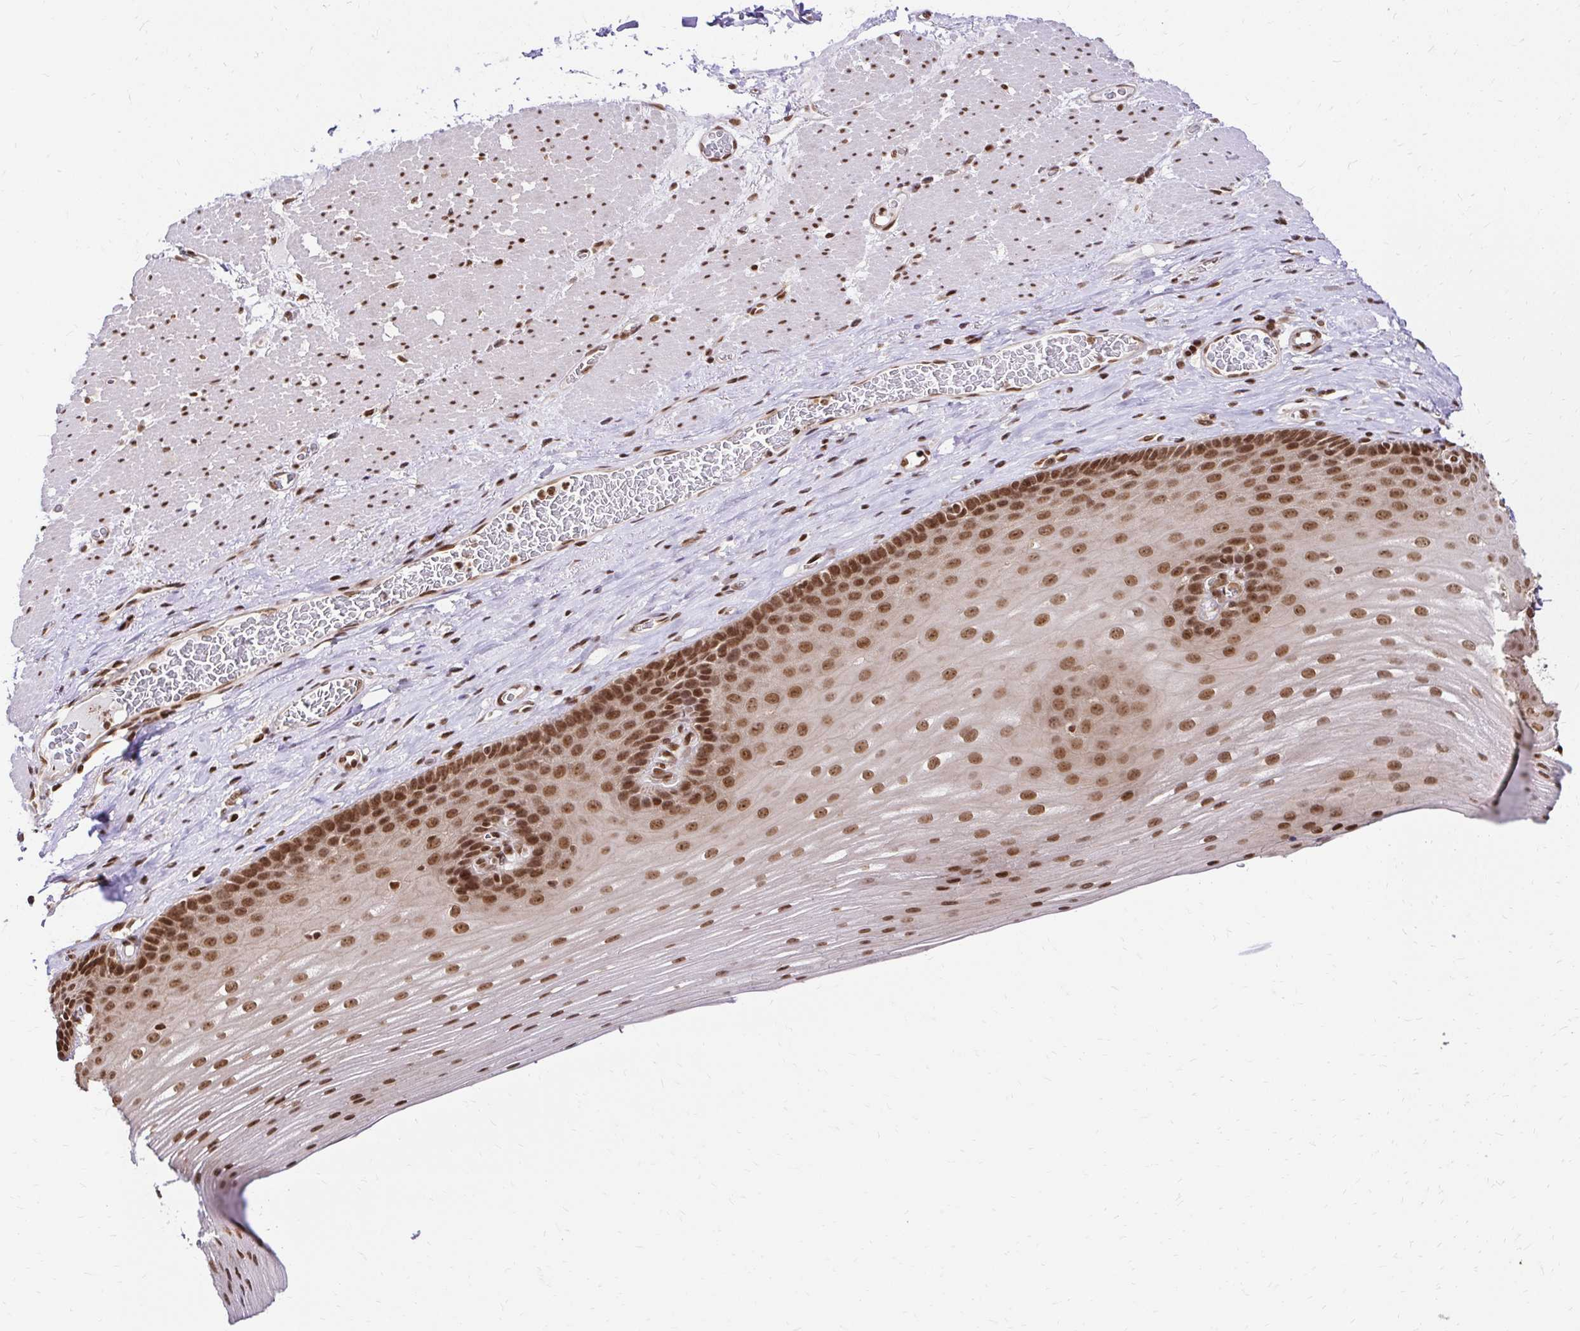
{"staining": {"intensity": "moderate", "quantity": ">75%", "location": "nuclear"}, "tissue": "esophagus", "cell_type": "Squamous epithelial cells", "image_type": "normal", "snomed": [{"axis": "morphology", "description": "Normal tissue, NOS"}, {"axis": "topography", "description": "Esophagus"}], "caption": "Immunohistochemical staining of benign human esophagus displays moderate nuclear protein expression in approximately >75% of squamous epithelial cells.", "gene": "GLYR1", "patient": {"sex": "male", "age": 62}}